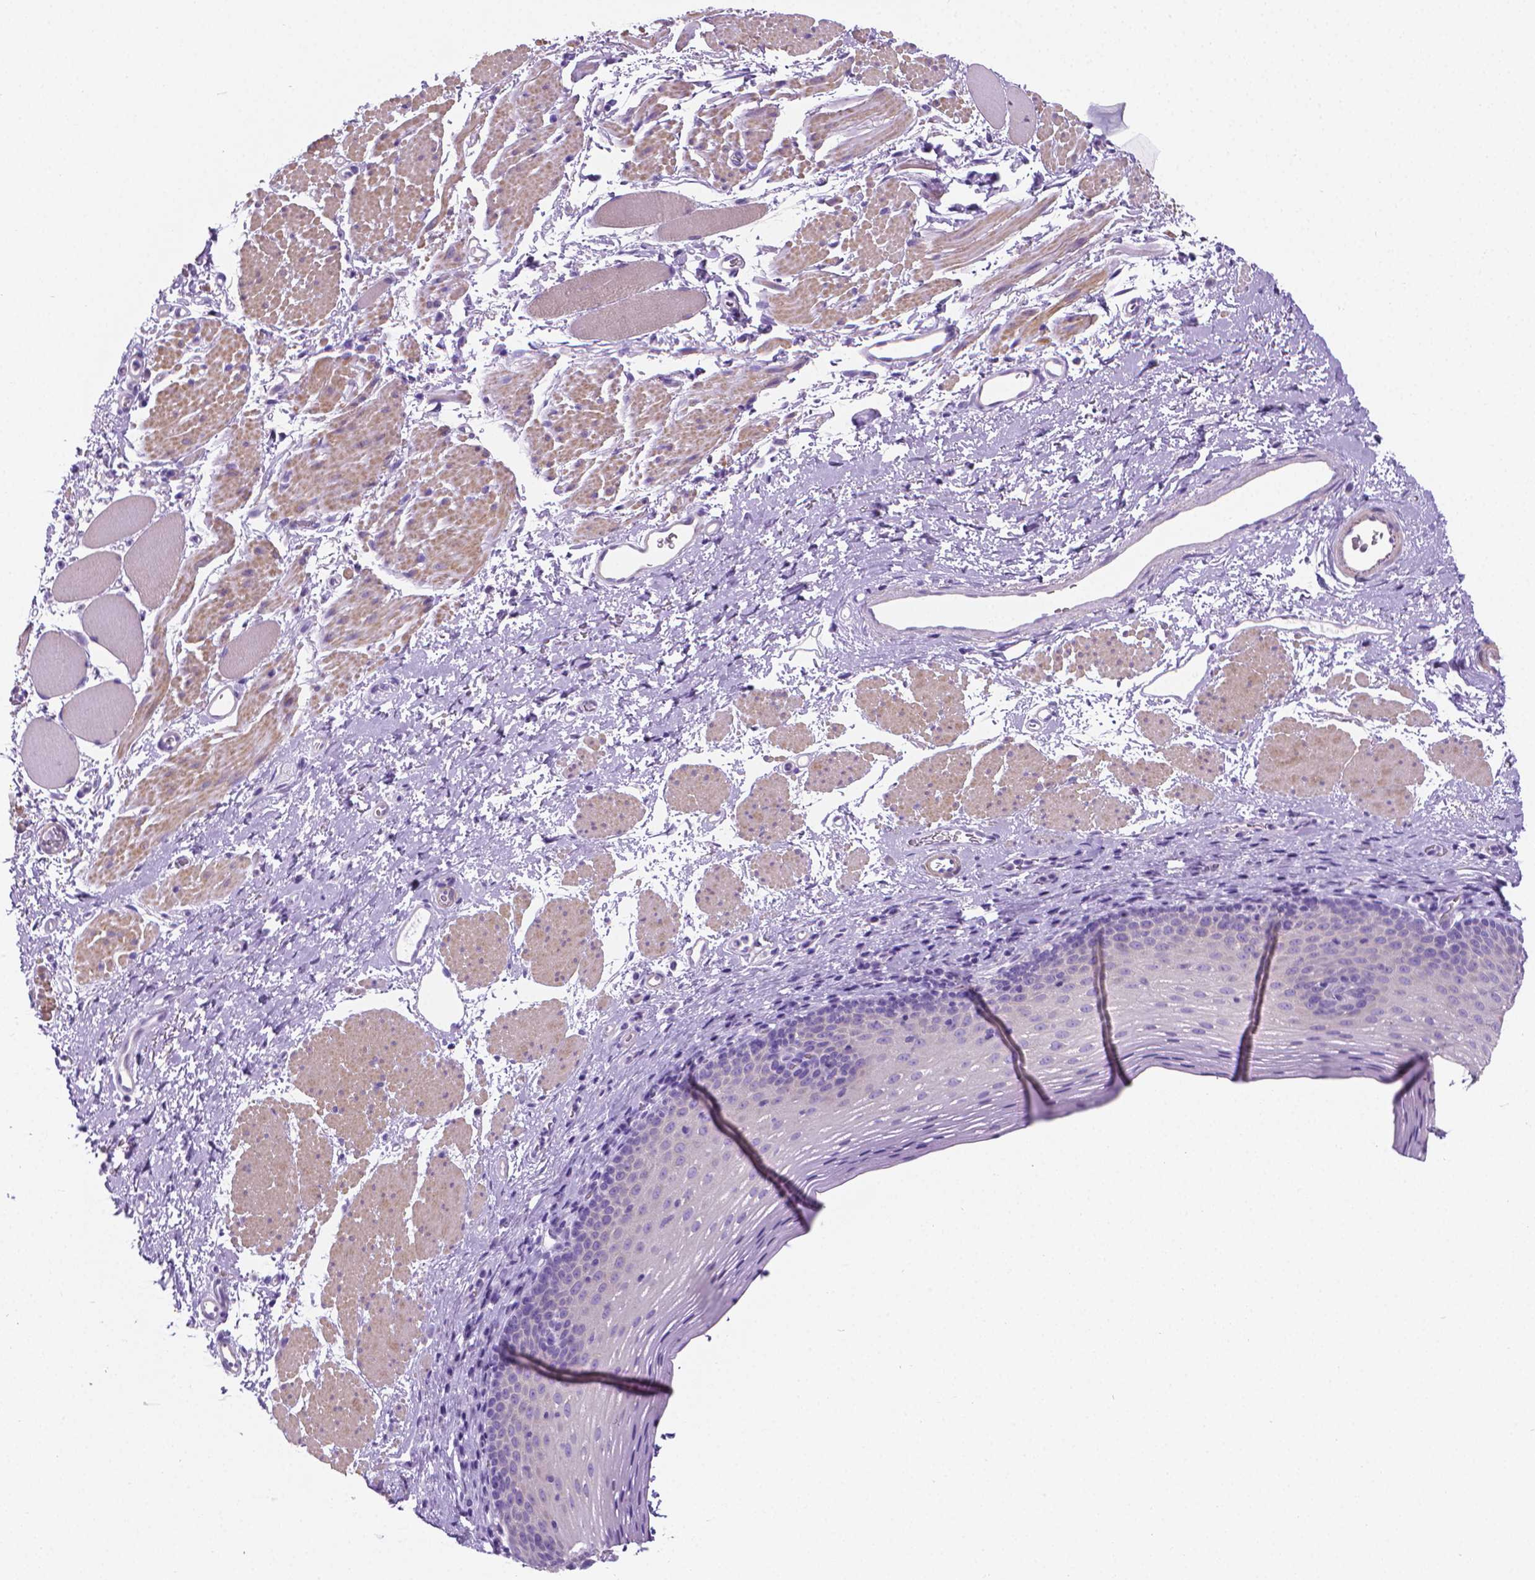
{"staining": {"intensity": "negative", "quantity": "none", "location": "none"}, "tissue": "esophagus", "cell_type": "Squamous epithelial cells", "image_type": "normal", "snomed": [{"axis": "morphology", "description": "Normal tissue, NOS"}, {"axis": "topography", "description": "Esophagus"}], "caption": "A micrograph of esophagus stained for a protein exhibits no brown staining in squamous epithelial cells. (IHC, brightfield microscopy, high magnification).", "gene": "FASN", "patient": {"sex": "female", "age": 68}}